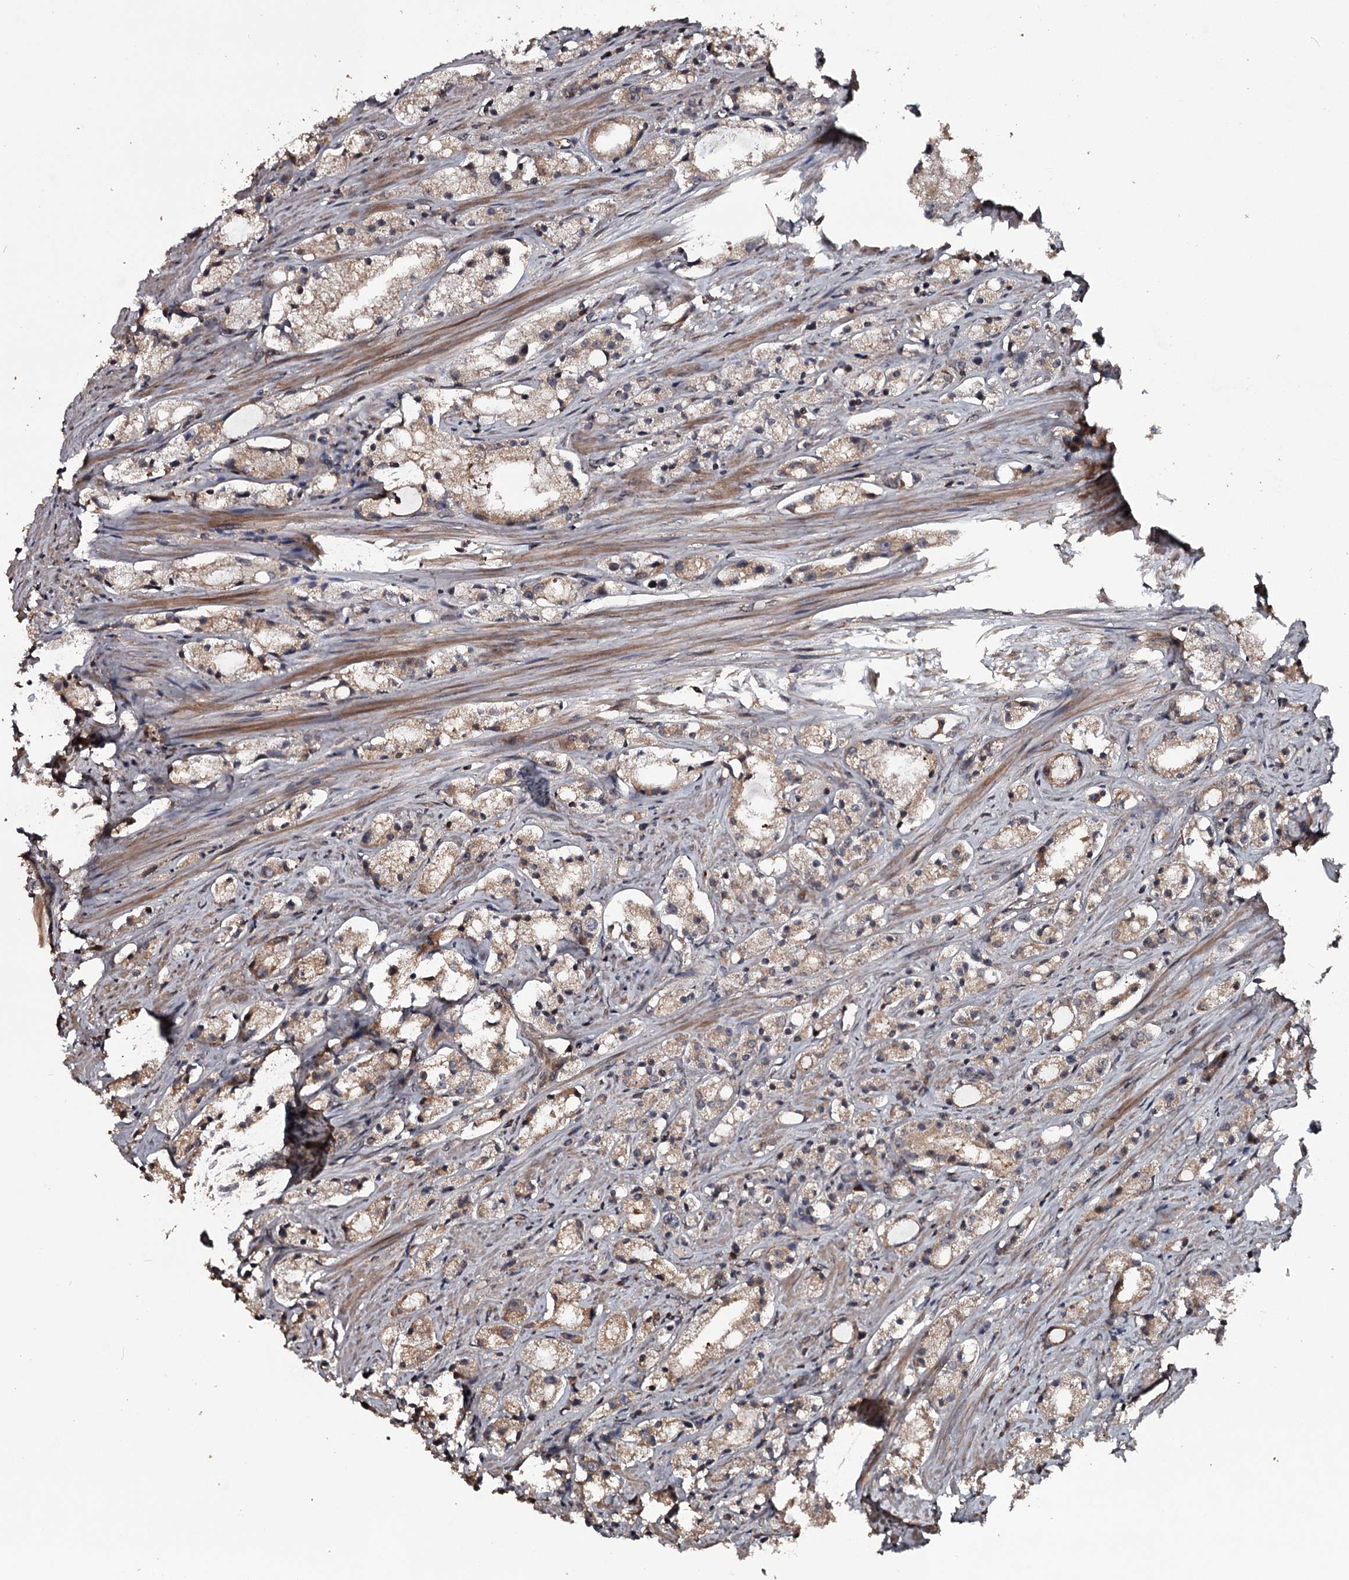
{"staining": {"intensity": "moderate", "quantity": ">75%", "location": "cytoplasmic/membranous"}, "tissue": "prostate cancer", "cell_type": "Tumor cells", "image_type": "cancer", "snomed": [{"axis": "morphology", "description": "Adenocarcinoma, High grade"}, {"axis": "topography", "description": "Prostate"}], "caption": "Protein analysis of high-grade adenocarcinoma (prostate) tissue exhibits moderate cytoplasmic/membranous staining in about >75% of tumor cells. The staining was performed using DAB, with brown indicating positive protein expression. Nuclei are stained blue with hematoxylin.", "gene": "RAB21", "patient": {"sex": "male", "age": 66}}